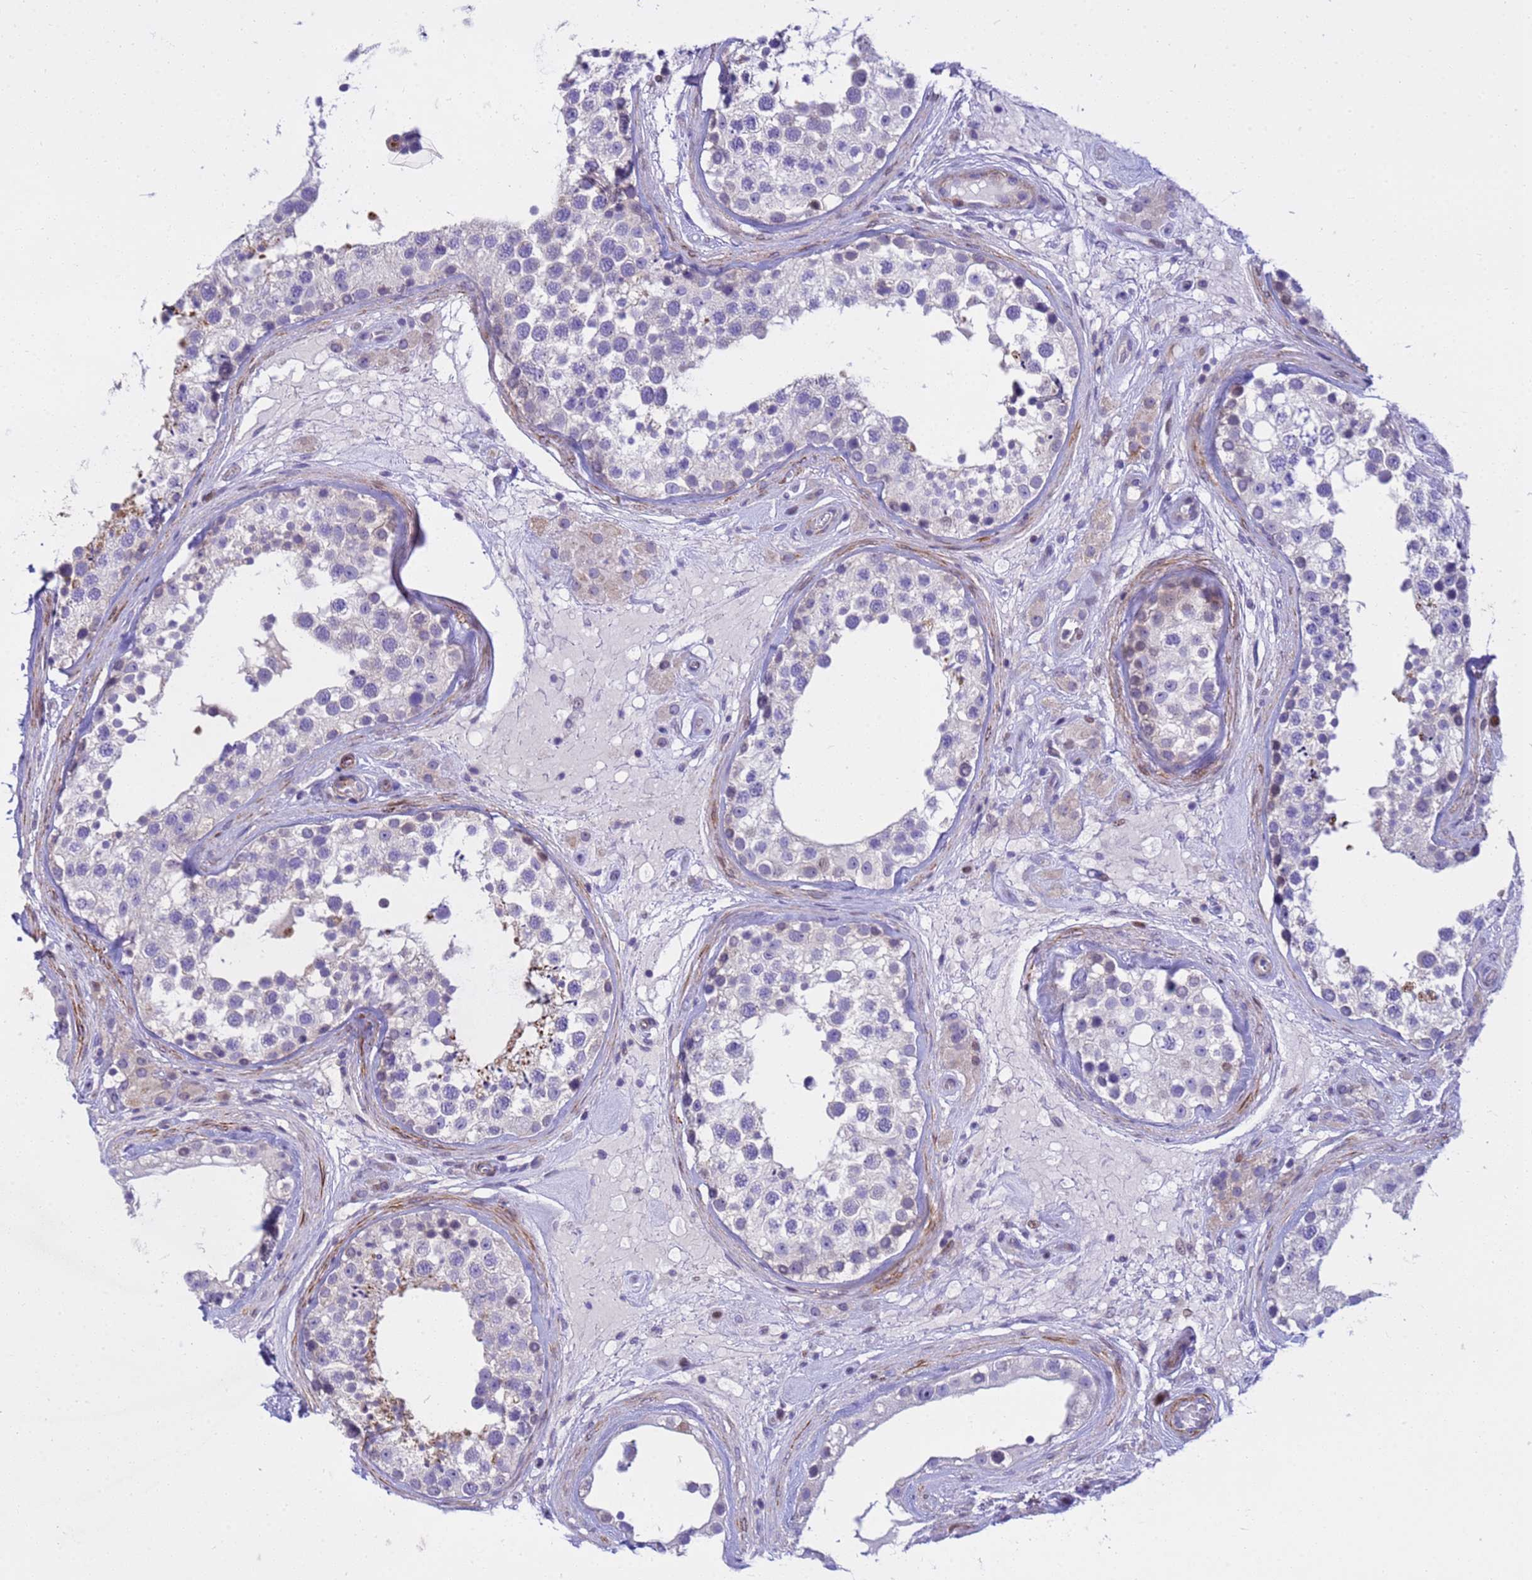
{"staining": {"intensity": "moderate", "quantity": "<25%", "location": "cytoplasmic/membranous,nuclear"}, "tissue": "testis", "cell_type": "Cells in seminiferous ducts", "image_type": "normal", "snomed": [{"axis": "morphology", "description": "Normal tissue, NOS"}, {"axis": "topography", "description": "Testis"}], "caption": "Moderate cytoplasmic/membranous,nuclear staining is appreciated in about <25% of cells in seminiferous ducts in normal testis. (DAB IHC with brightfield microscopy, high magnification).", "gene": "P2RX7", "patient": {"sex": "male", "age": 46}}